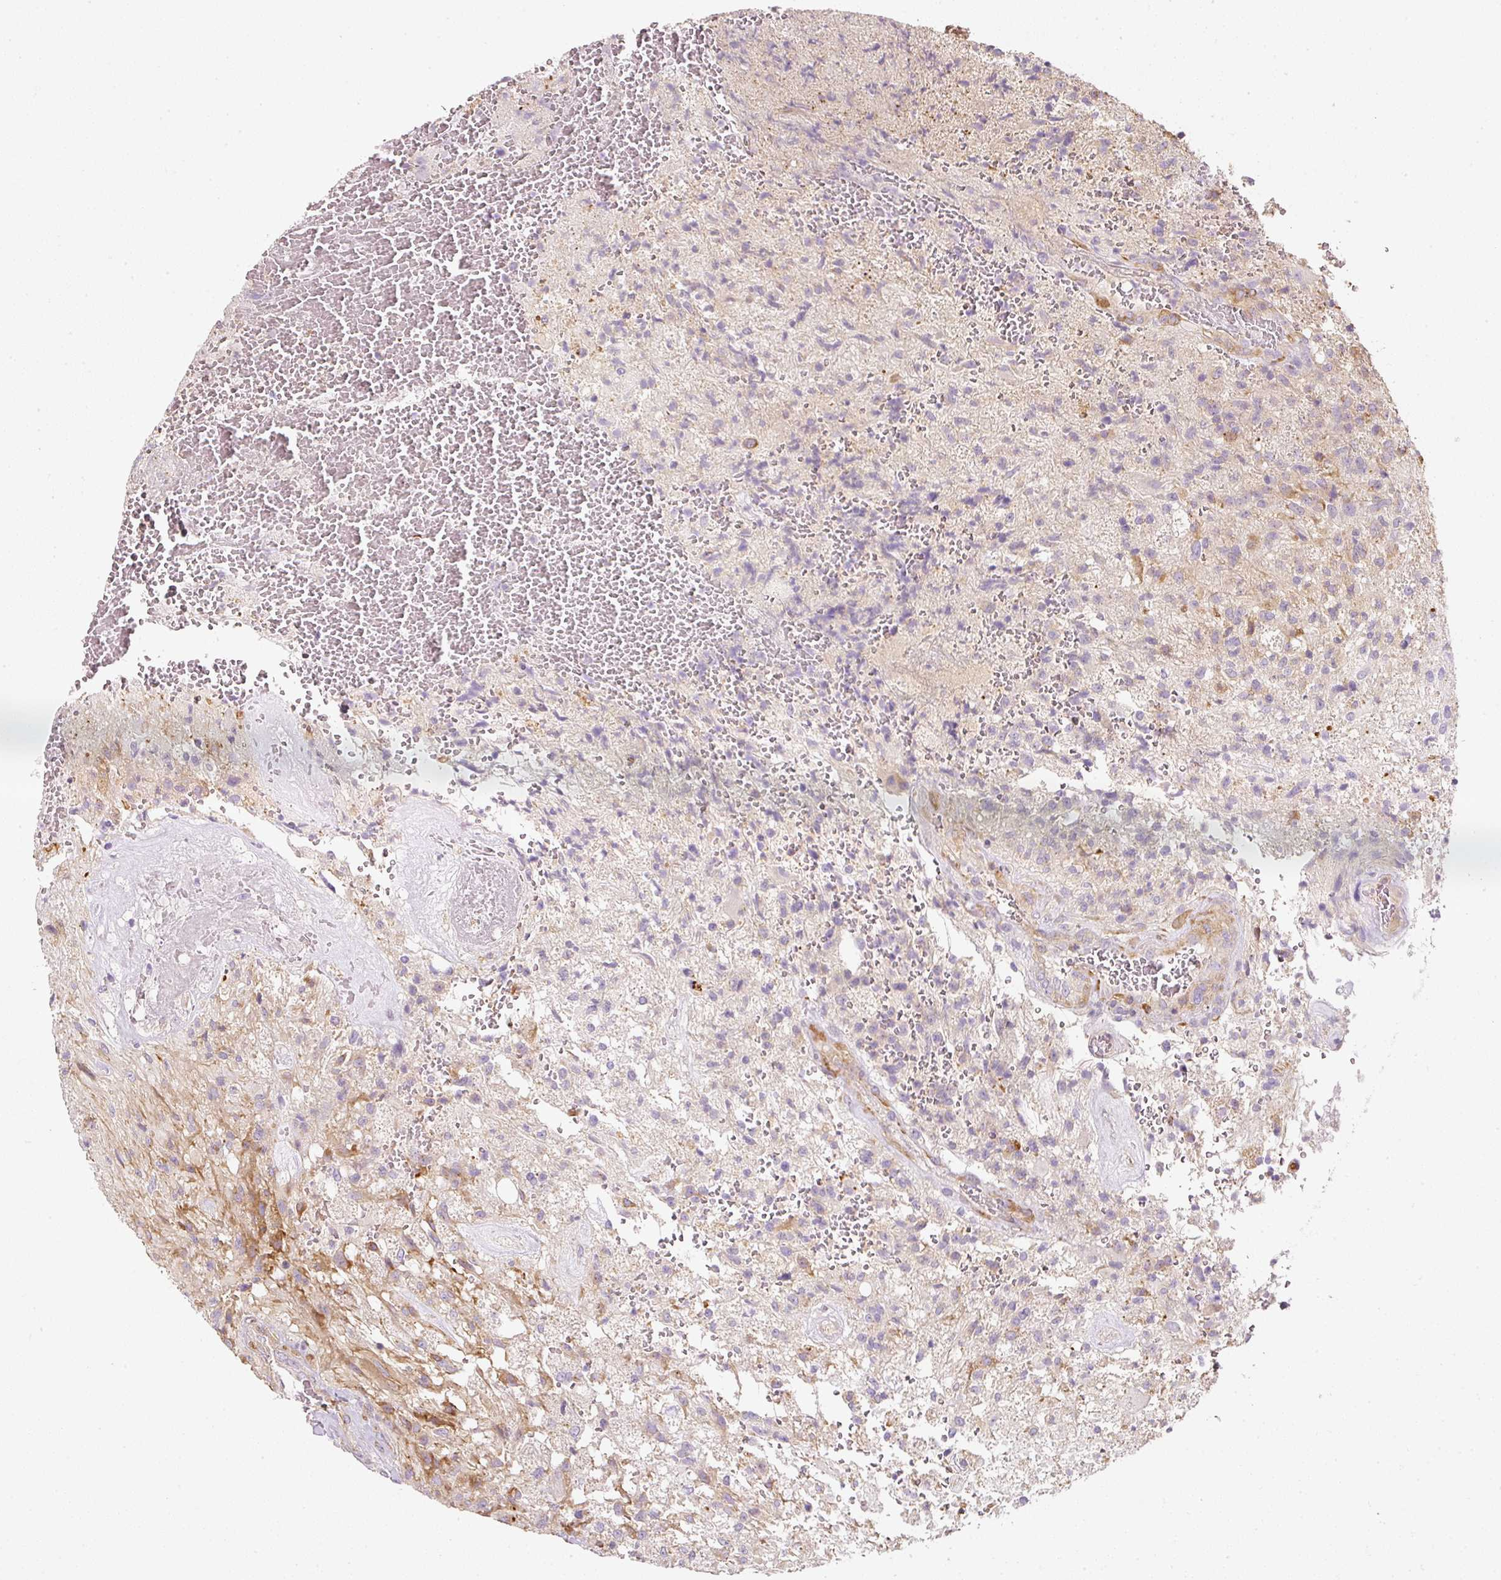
{"staining": {"intensity": "negative", "quantity": "none", "location": "none"}, "tissue": "glioma", "cell_type": "Tumor cells", "image_type": "cancer", "snomed": [{"axis": "morphology", "description": "Glioma, malignant, High grade"}, {"axis": "topography", "description": "Brain"}], "caption": "Micrograph shows no protein expression in tumor cells of malignant glioma (high-grade) tissue.", "gene": "RNF167", "patient": {"sex": "male", "age": 56}}